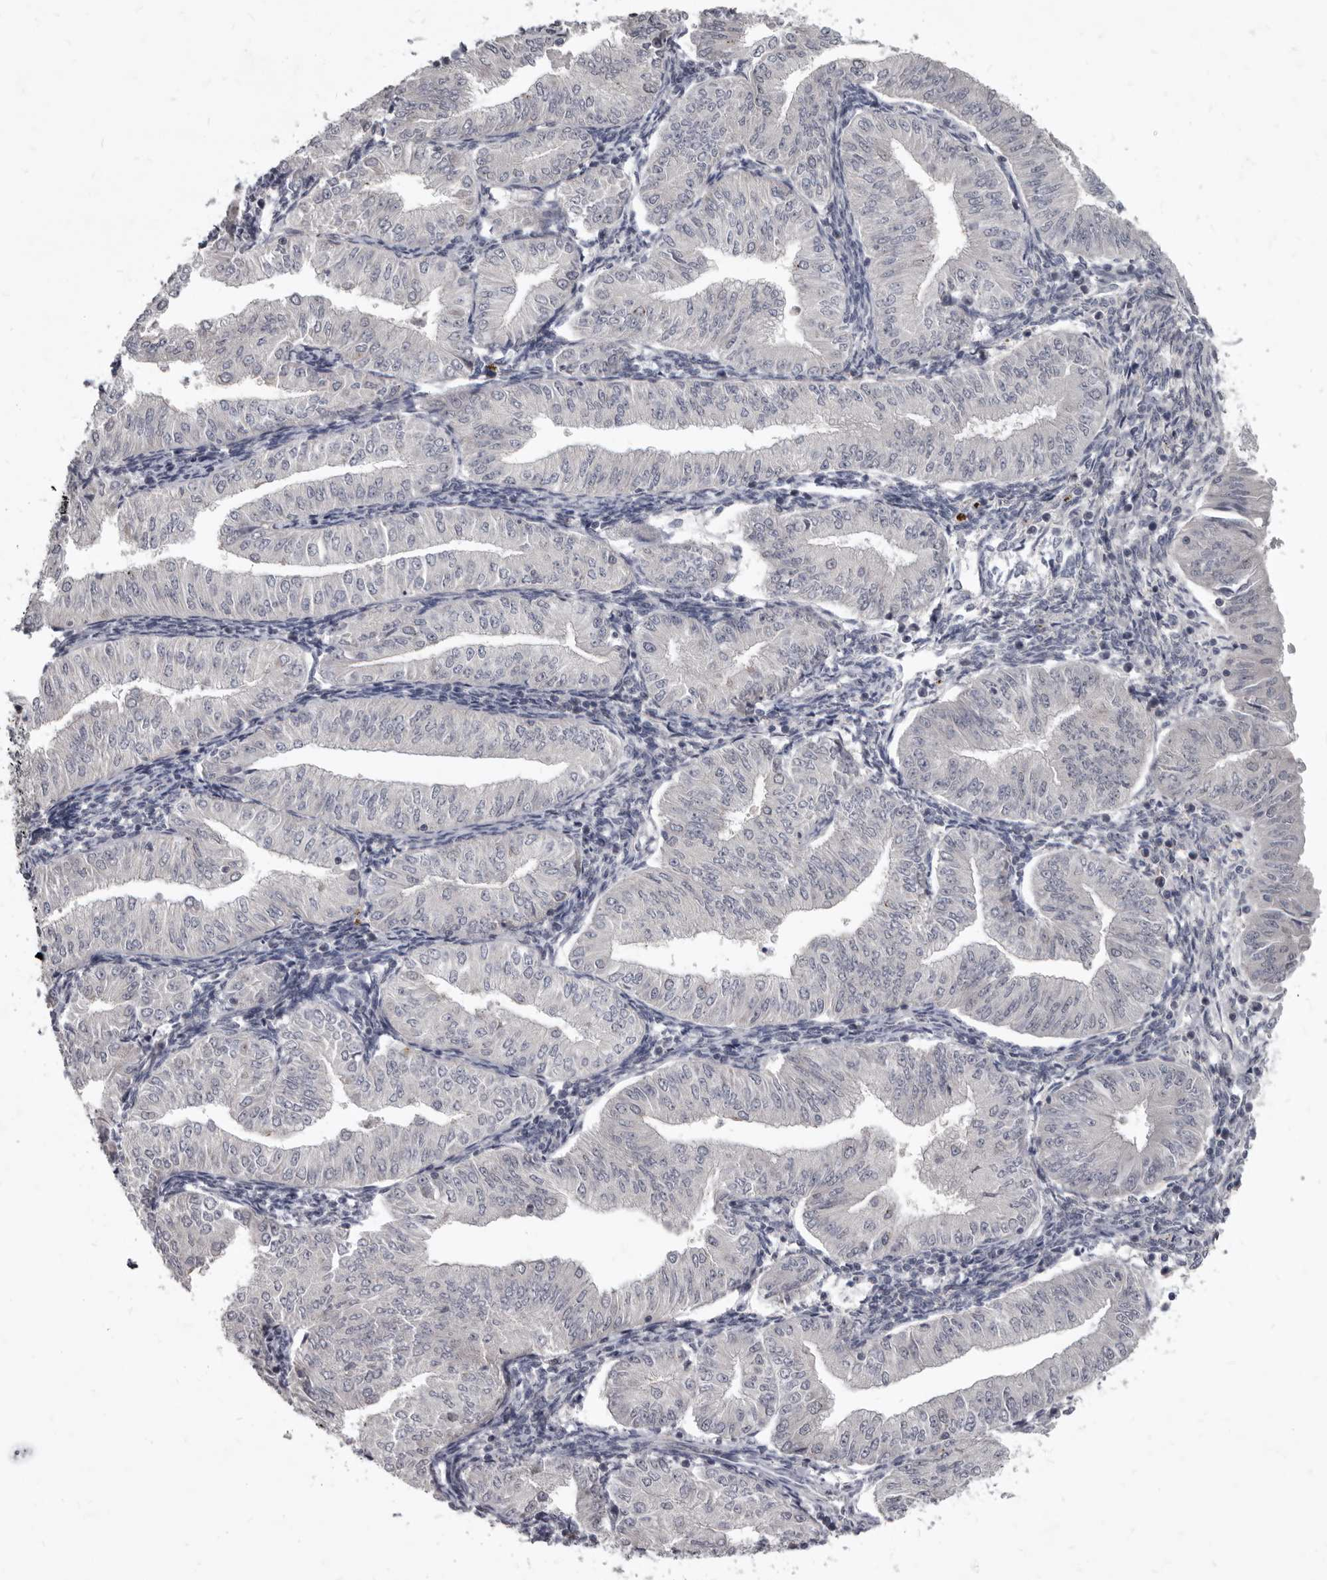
{"staining": {"intensity": "negative", "quantity": "none", "location": "none"}, "tissue": "endometrial cancer", "cell_type": "Tumor cells", "image_type": "cancer", "snomed": [{"axis": "morphology", "description": "Normal tissue, NOS"}, {"axis": "morphology", "description": "Adenocarcinoma, NOS"}, {"axis": "topography", "description": "Endometrium"}], "caption": "Human endometrial cancer stained for a protein using IHC shows no staining in tumor cells.", "gene": "SULT1E1", "patient": {"sex": "female", "age": 53}}